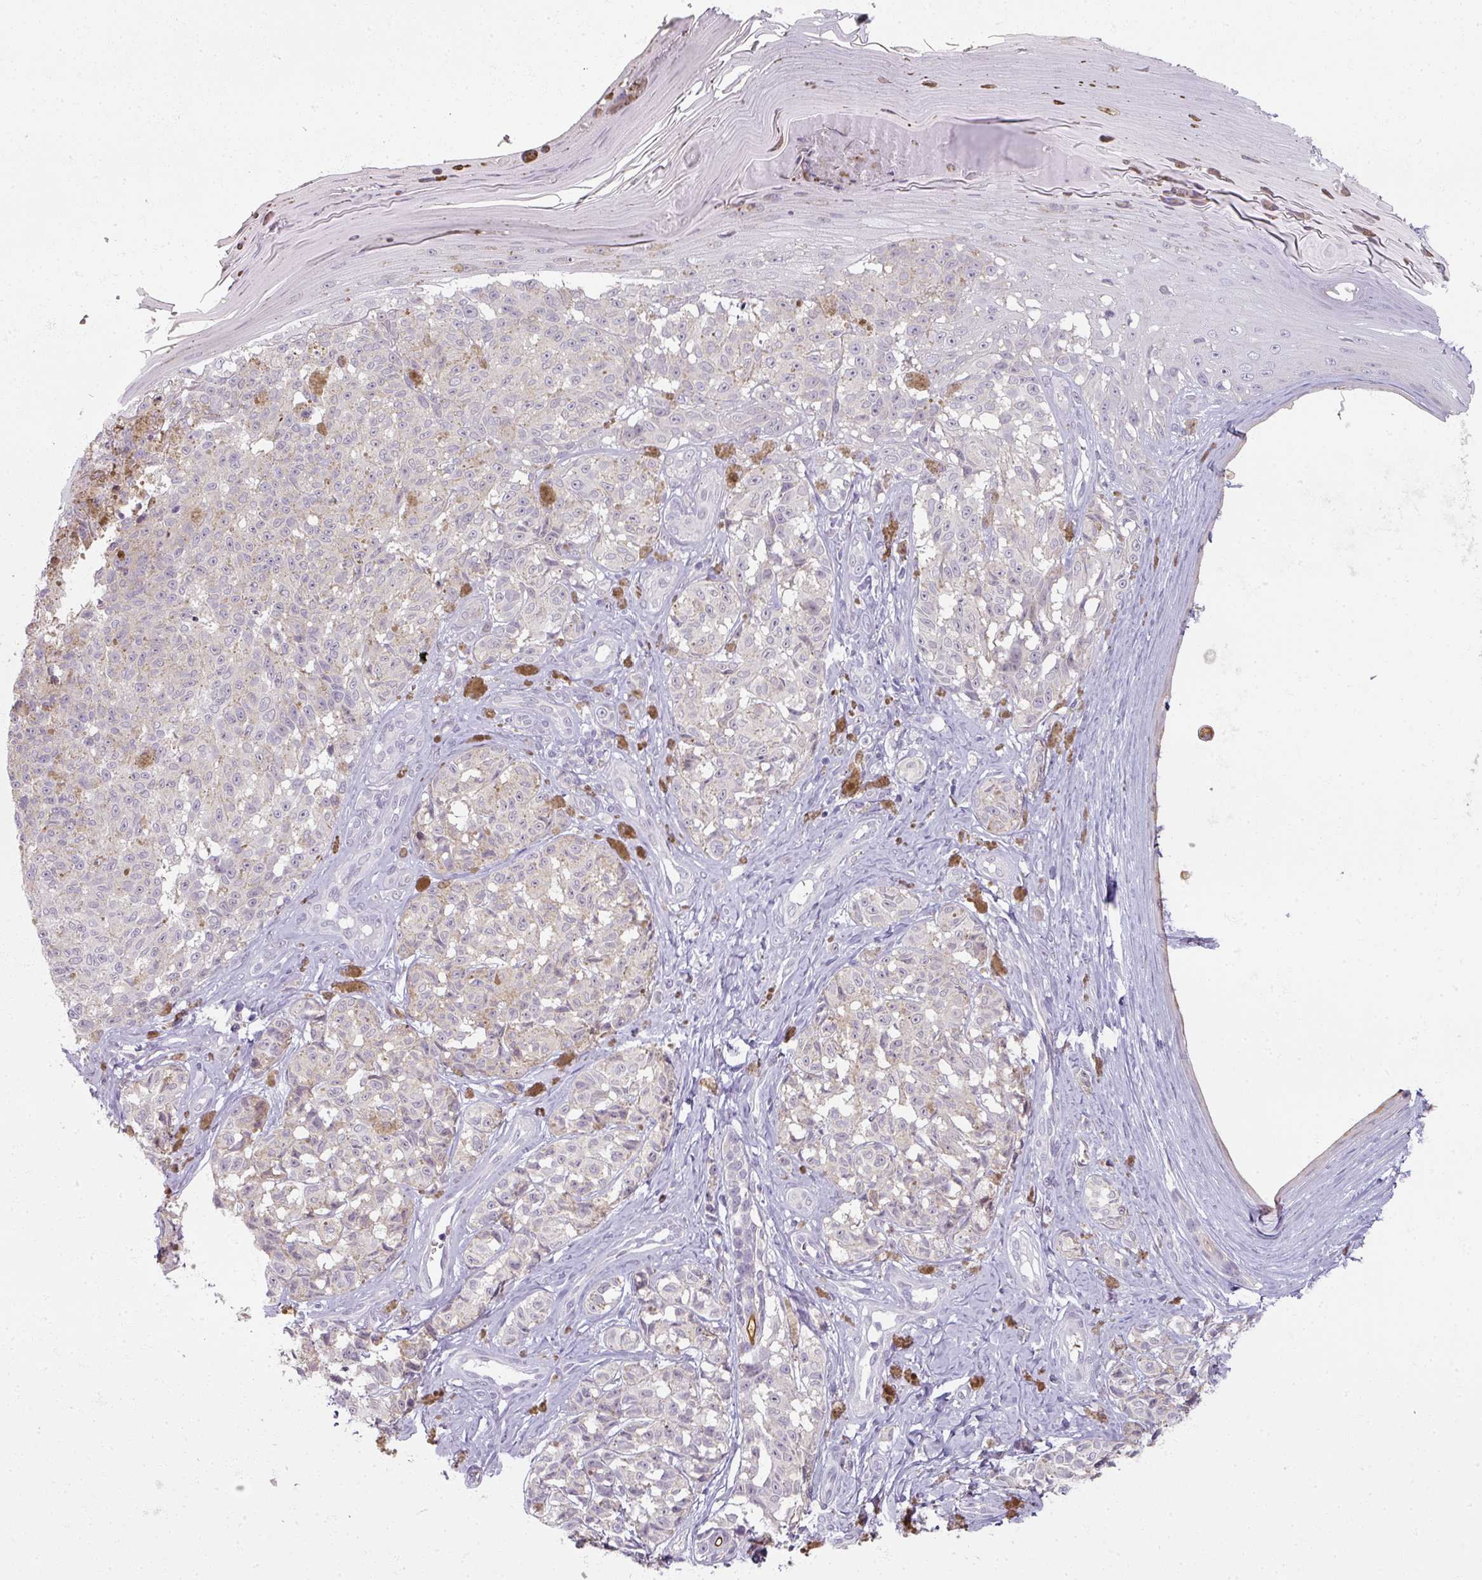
{"staining": {"intensity": "negative", "quantity": "none", "location": "none"}, "tissue": "melanoma", "cell_type": "Tumor cells", "image_type": "cancer", "snomed": [{"axis": "morphology", "description": "Malignant melanoma, NOS"}, {"axis": "topography", "description": "Skin"}], "caption": "Protein analysis of malignant melanoma displays no significant positivity in tumor cells.", "gene": "MYMK", "patient": {"sex": "female", "age": 65}}